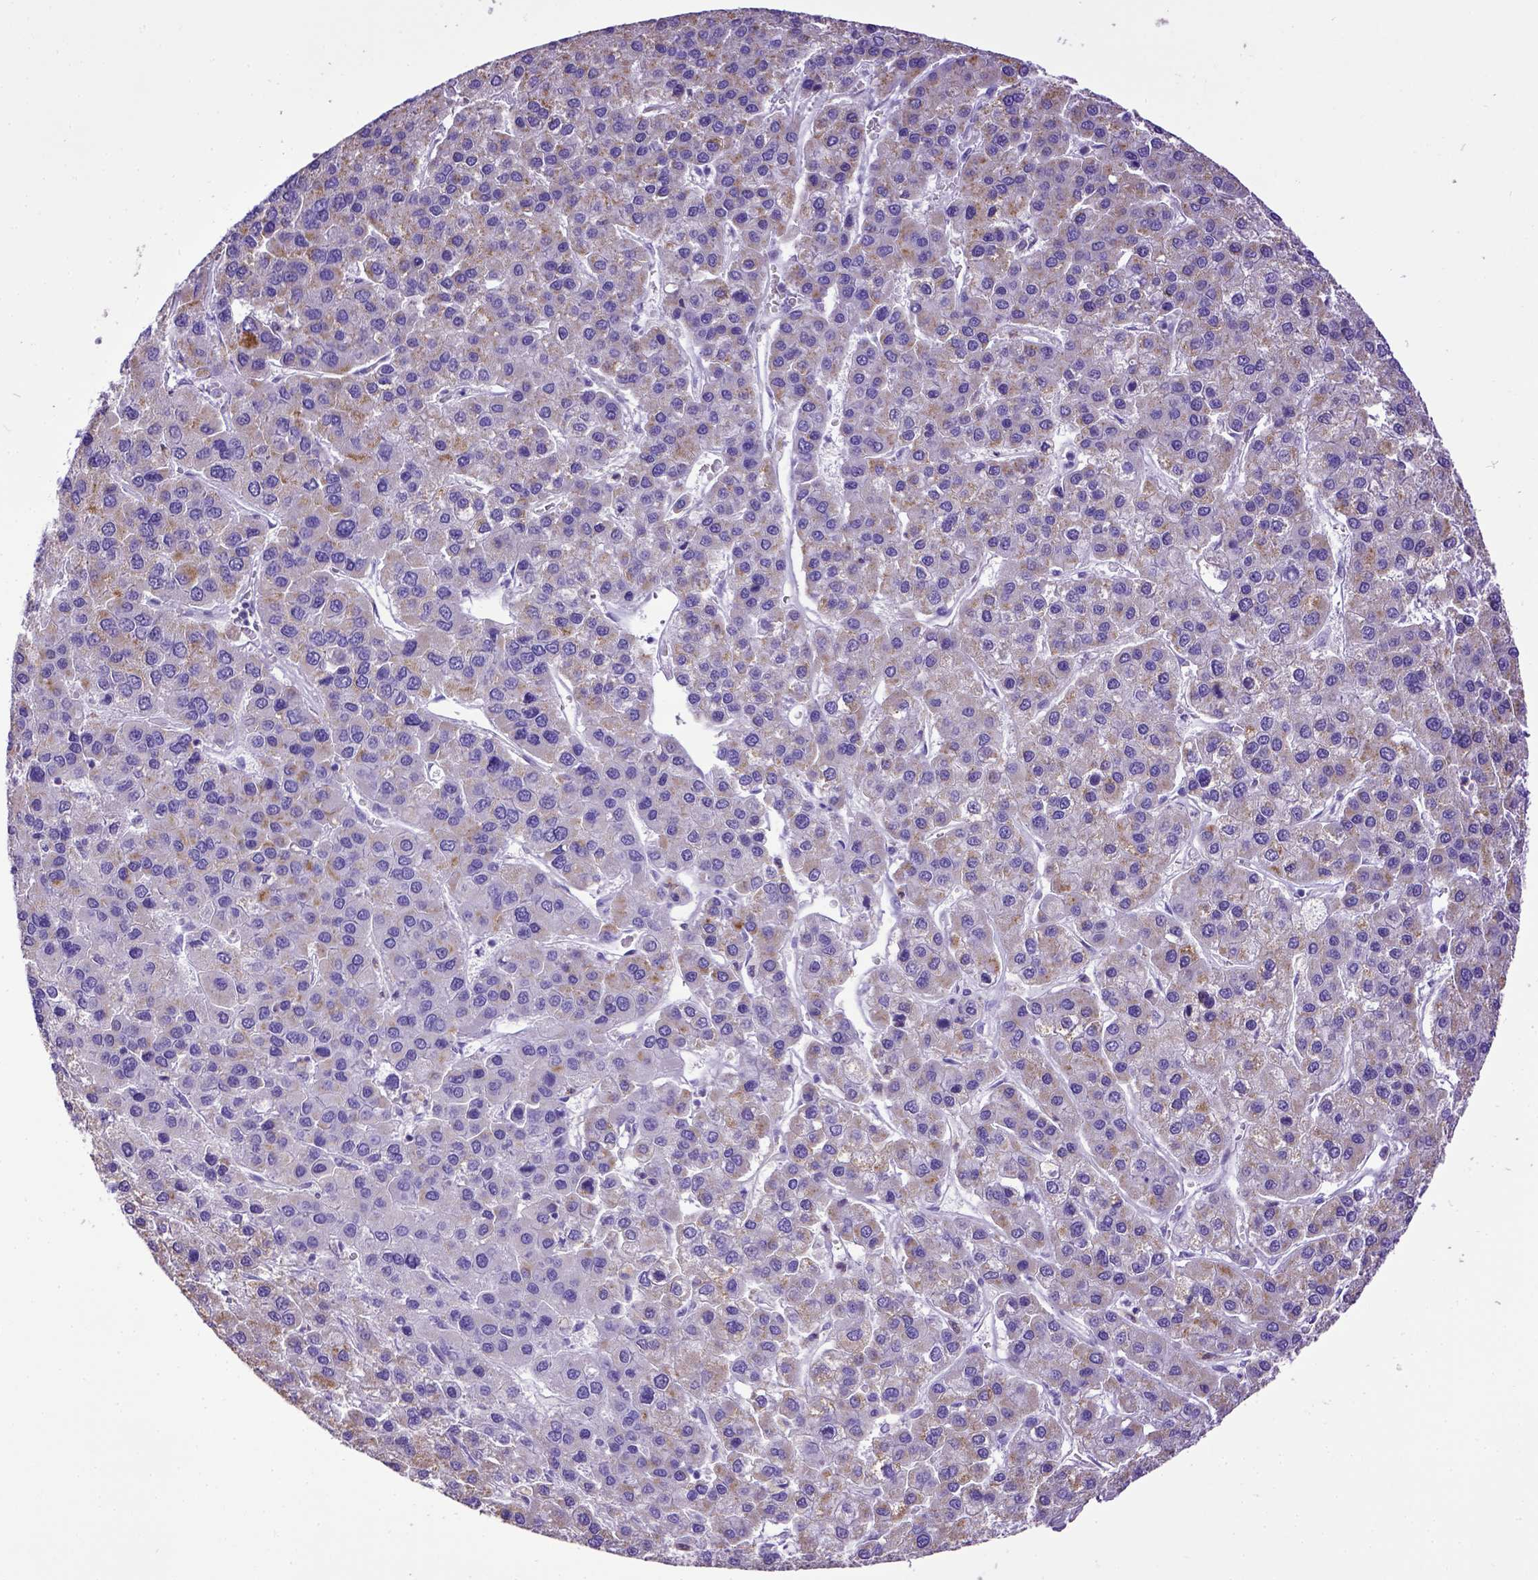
{"staining": {"intensity": "weak", "quantity": "<25%", "location": "cytoplasmic/membranous"}, "tissue": "liver cancer", "cell_type": "Tumor cells", "image_type": "cancer", "snomed": [{"axis": "morphology", "description": "Carcinoma, Hepatocellular, NOS"}, {"axis": "topography", "description": "Liver"}], "caption": "A micrograph of liver cancer (hepatocellular carcinoma) stained for a protein displays no brown staining in tumor cells. The staining was performed using DAB to visualize the protein expression in brown, while the nuclei were stained in blue with hematoxylin (Magnification: 20x).", "gene": "SPEF1", "patient": {"sex": "female", "age": 41}}